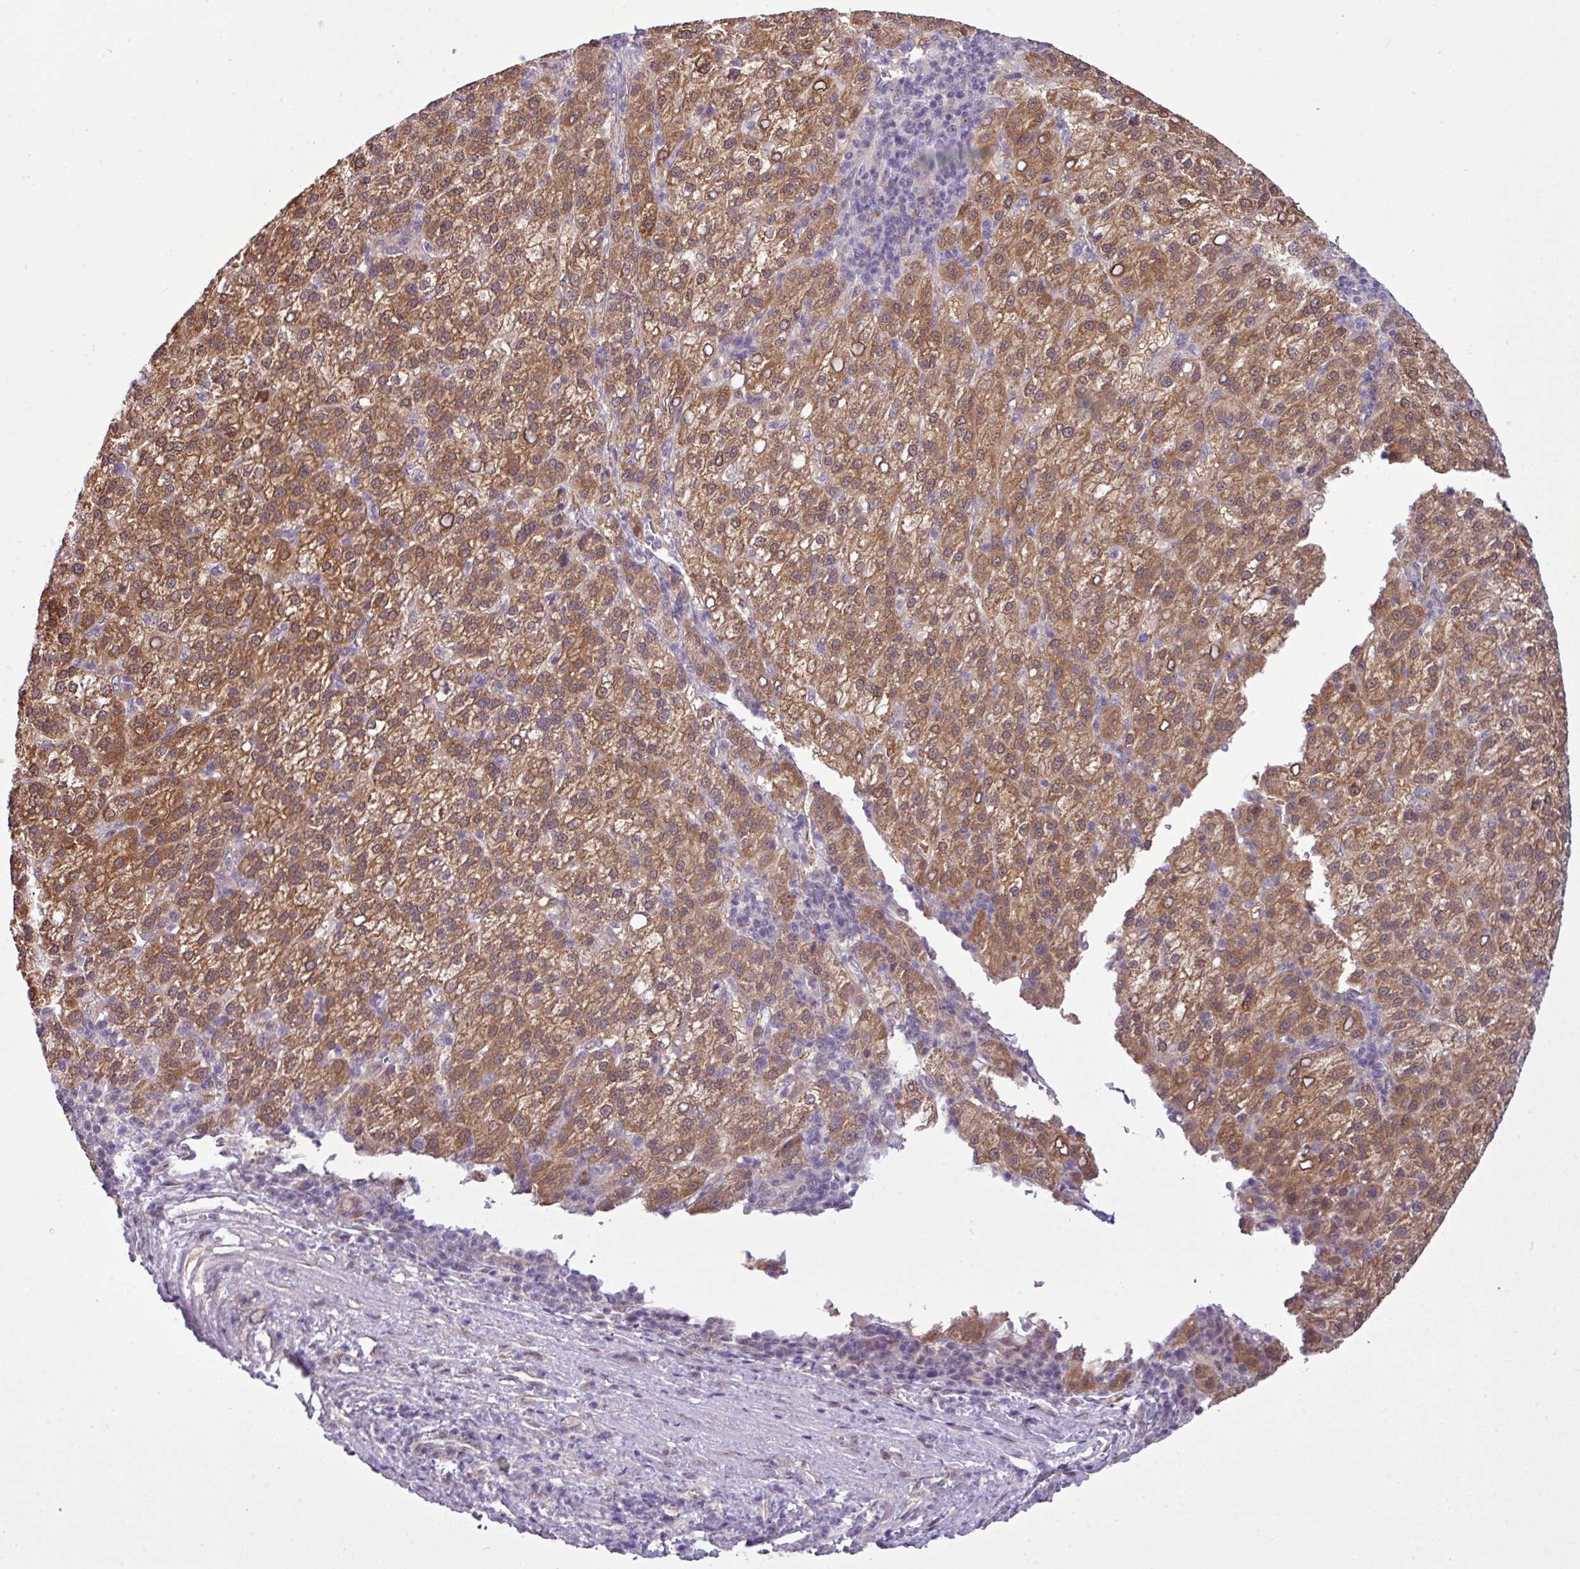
{"staining": {"intensity": "strong", "quantity": ">75%", "location": "cytoplasmic/membranous,nuclear"}, "tissue": "liver cancer", "cell_type": "Tumor cells", "image_type": "cancer", "snomed": [{"axis": "morphology", "description": "Carcinoma, Hepatocellular, NOS"}, {"axis": "topography", "description": "Liver"}], "caption": "Hepatocellular carcinoma (liver) stained for a protein (brown) demonstrates strong cytoplasmic/membranous and nuclear positive expression in about >75% of tumor cells.", "gene": "ZNF217", "patient": {"sex": "female", "age": 58}}